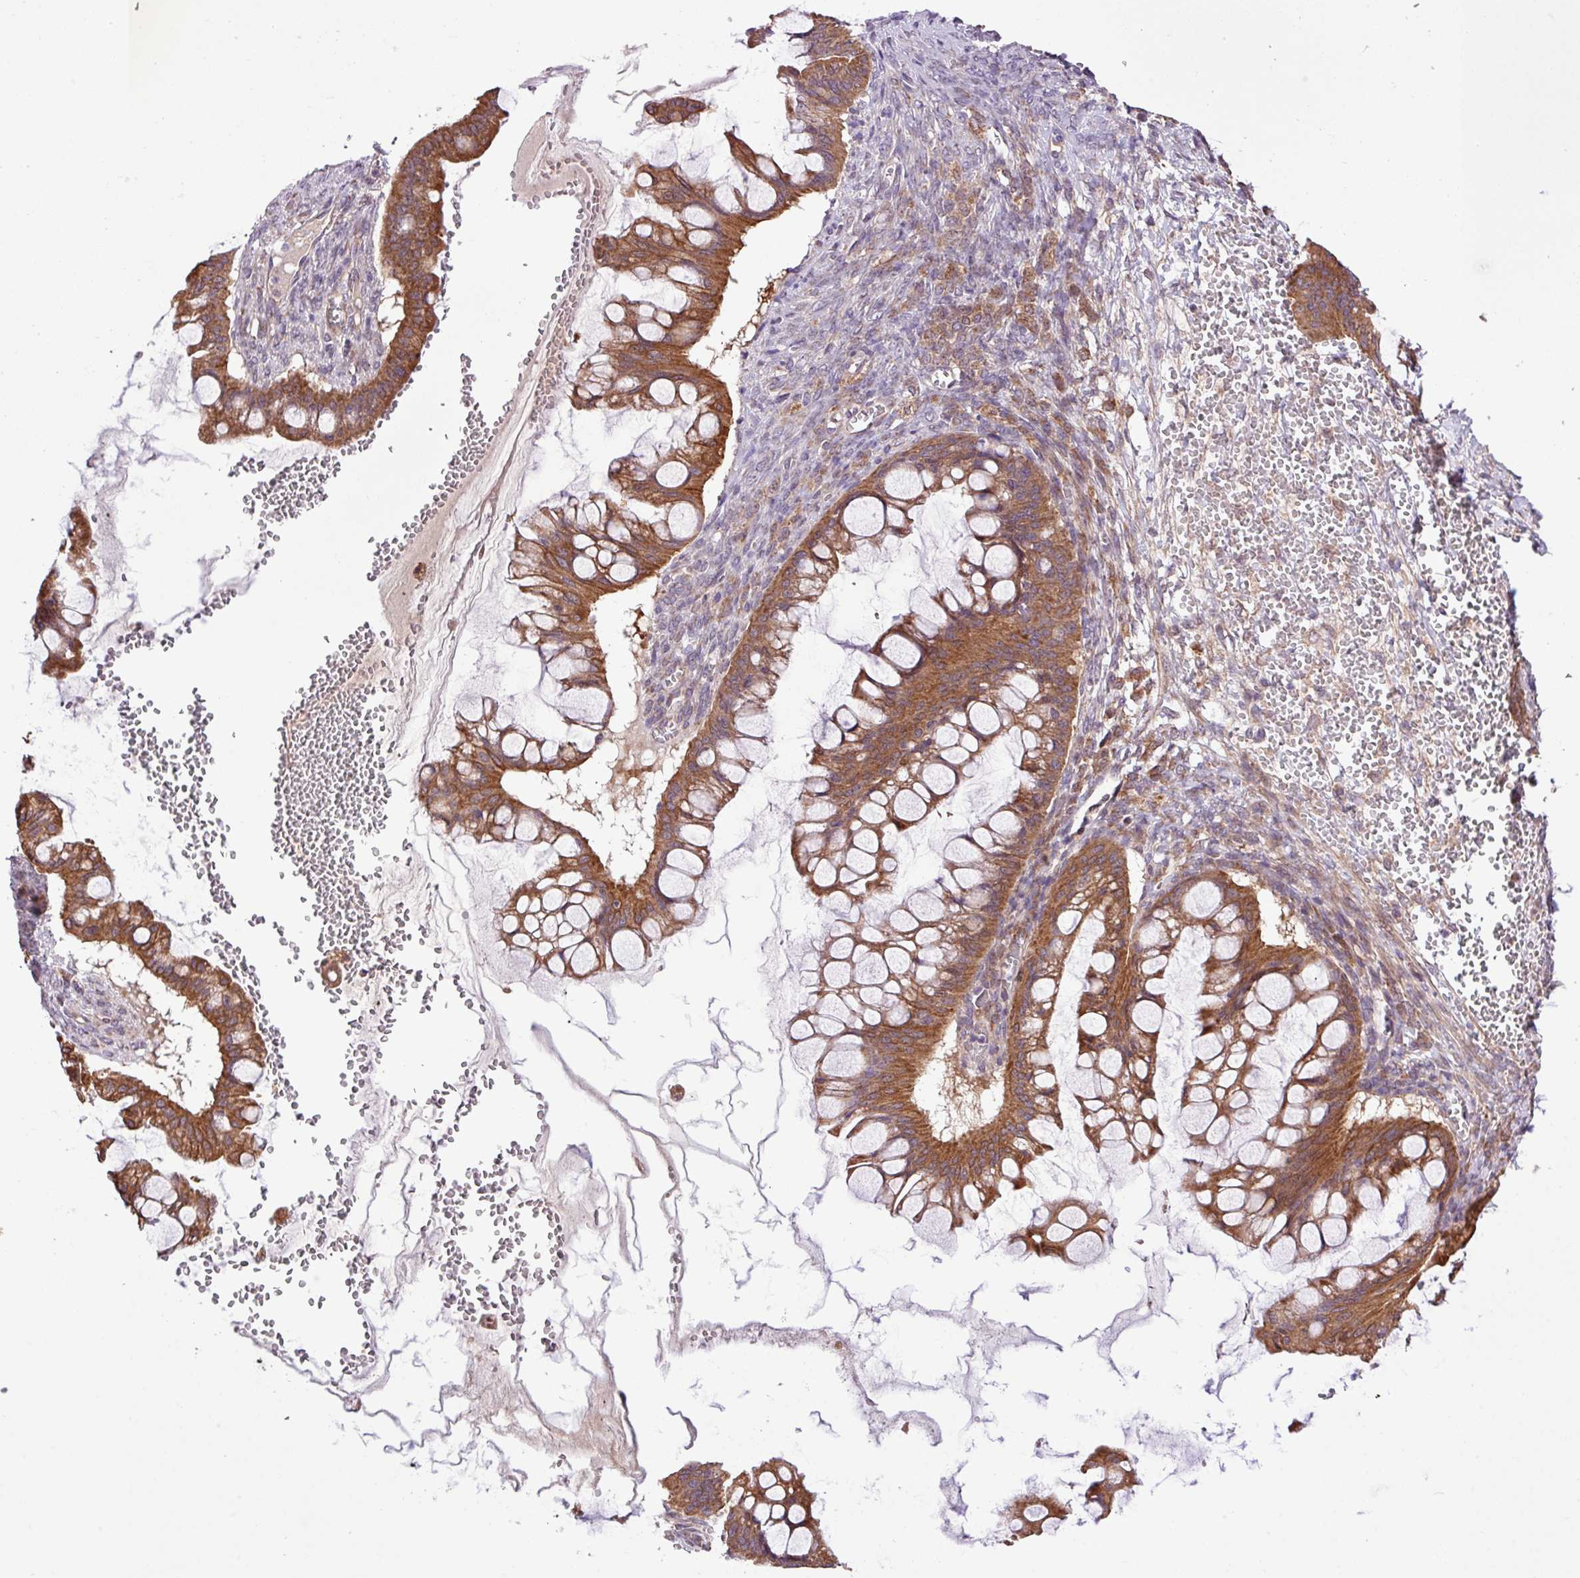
{"staining": {"intensity": "moderate", "quantity": ">75%", "location": "cytoplasmic/membranous"}, "tissue": "ovarian cancer", "cell_type": "Tumor cells", "image_type": "cancer", "snomed": [{"axis": "morphology", "description": "Cystadenocarcinoma, mucinous, NOS"}, {"axis": "topography", "description": "Ovary"}], "caption": "IHC image of mucinous cystadenocarcinoma (ovarian) stained for a protein (brown), which exhibits medium levels of moderate cytoplasmic/membranous staining in about >75% of tumor cells.", "gene": "TIMM10B", "patient": {"sex": "female", "age": 73}}